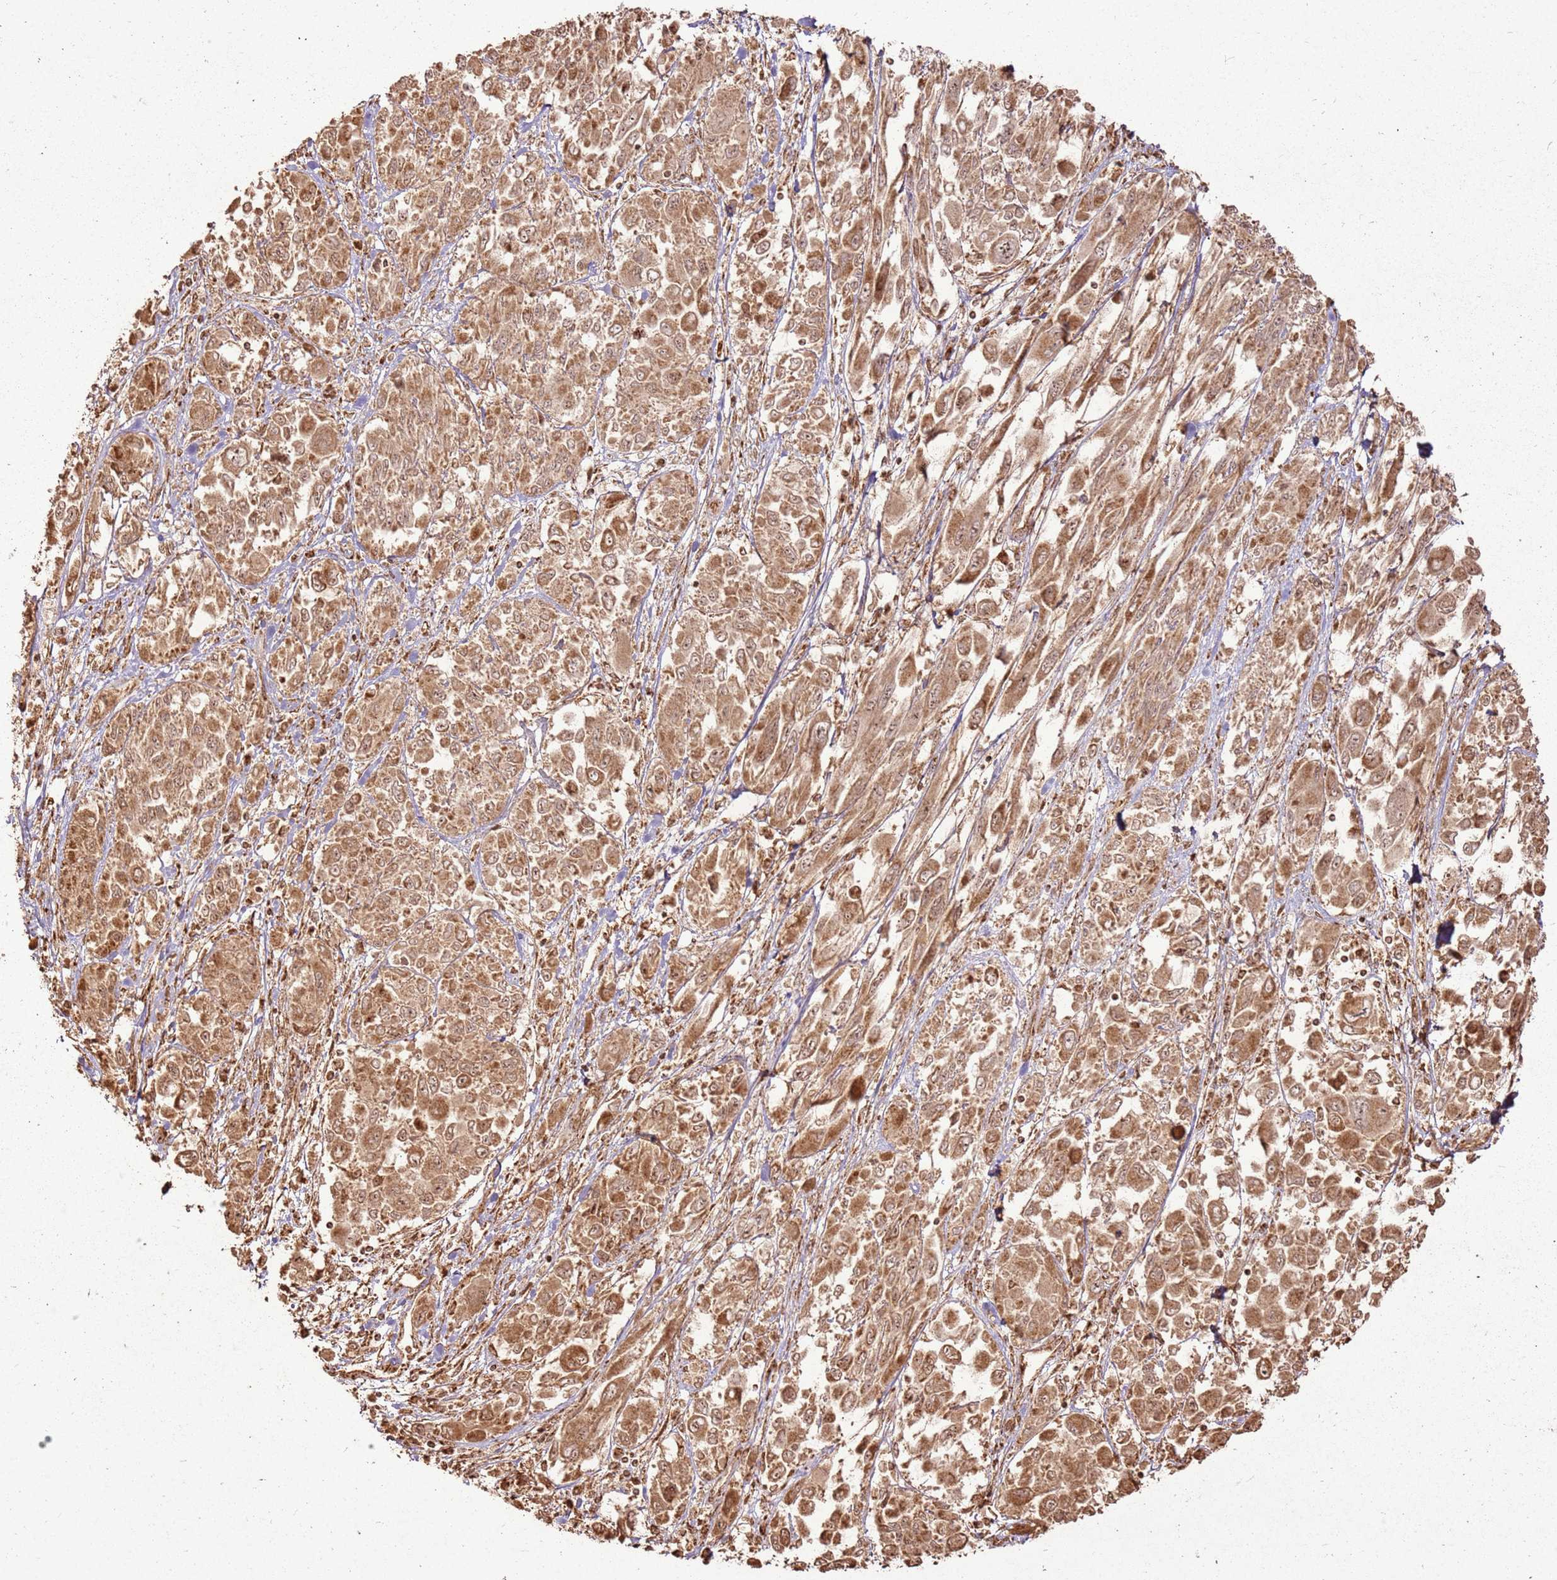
{"staining": {"intensity": "moderate", "quantity": ">75%", "location": "cytoplasmic/membranous"}, "tissue": "melanoma", "cell_type": "Tumor cells", "image_type": "cancer", "snomed": [{"axis": "morphology", "description": "Malignant melanoma, NOS"}, {"axis": "topography", "description": "Skin"}], "caption": "Immunohistochemical staining of malignant melanoma reveals medium levels of moderate cytoplasmic/membranous expression in approximately >75% of tumor cells. (DAB = brown stain, brightfield microscopy at high magnification).", "gene": "MRPS6", "patient": {"sex": "female", "age": 91}}